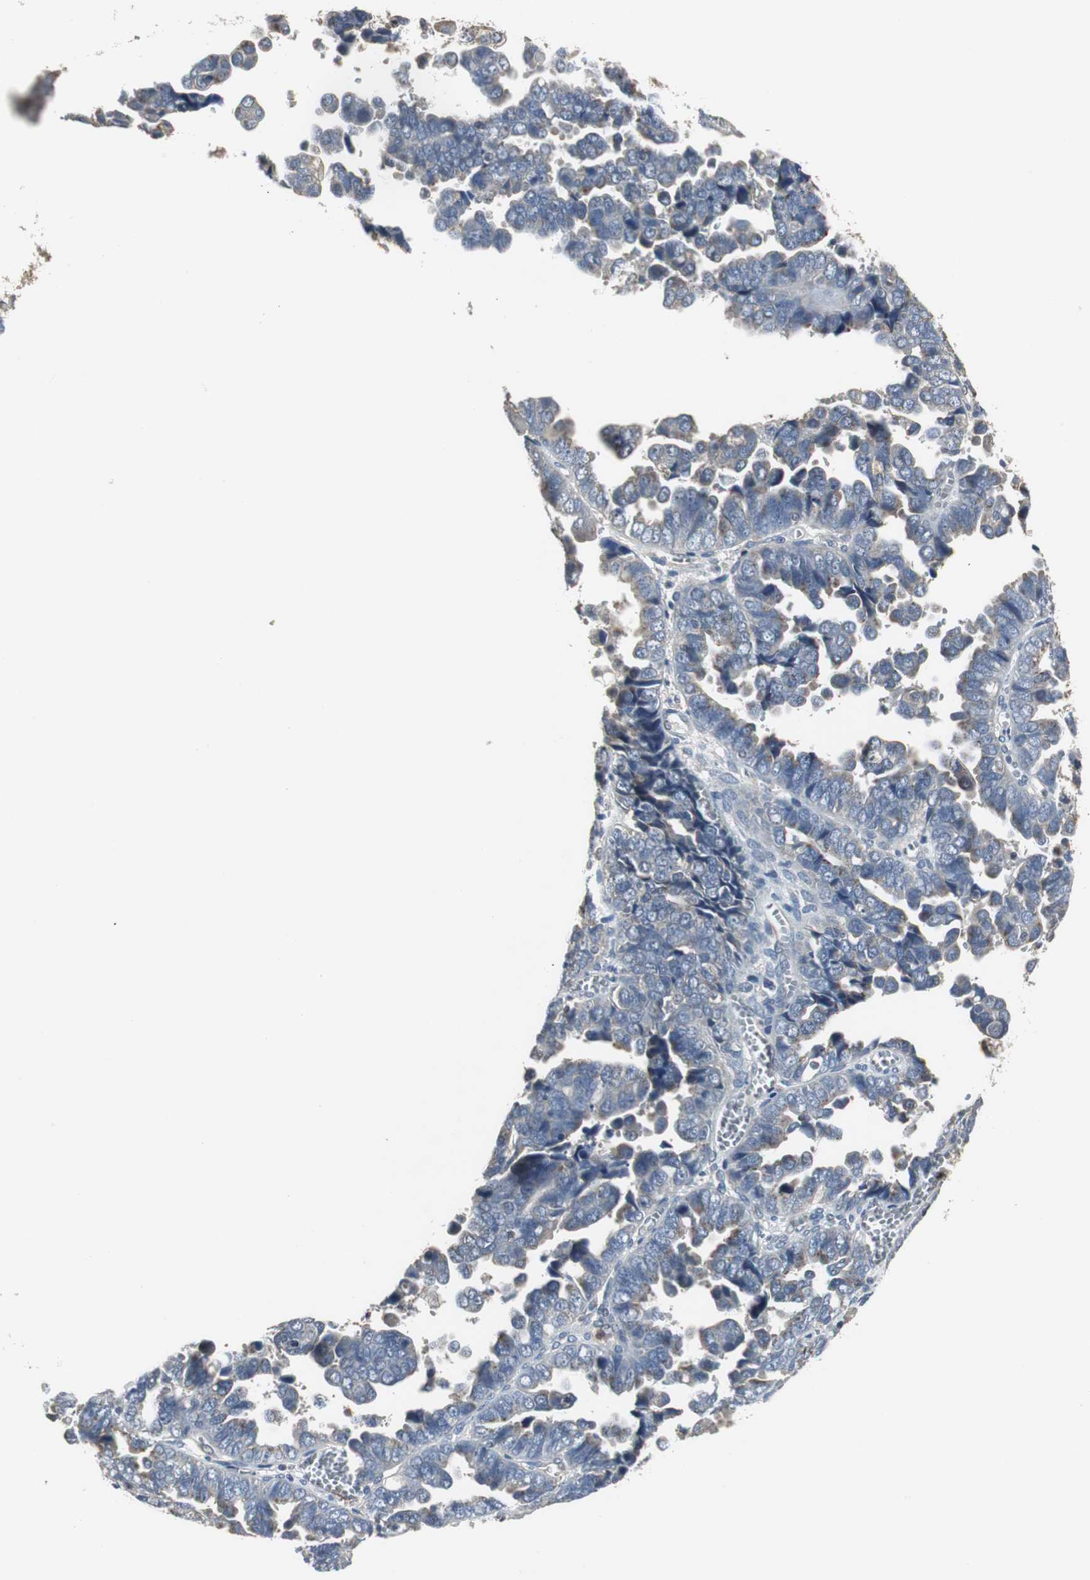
{"staining": {"intensity": "moderate", "quantity": "25%-75%", "location": "cytoplasmic/membranous"}, "tissue": "endometrial cancer", "cell_type": "Tumor cells", "image_type": "cancer", "snomed": [{"axis": "morphology", "description": "Adenocarcinoma, NOS"}, {"axis": "topography", "description": "Endometrium"}], "caption": "IHC (DAB (3,3'-diaminobenzidine)) staining of human endometrial cancer reveals moderate cytoplasmic/membranous protein staining in about 25%-75% of tumor cells. The staining is performed using DAB (3,3'-diaminobenzidine) brown chromogen to label protein expression. The nuclei are counter-stained blue using hematoxylin.", "gene": "JTB", "patient": {"sex": "female", "age": 75}}